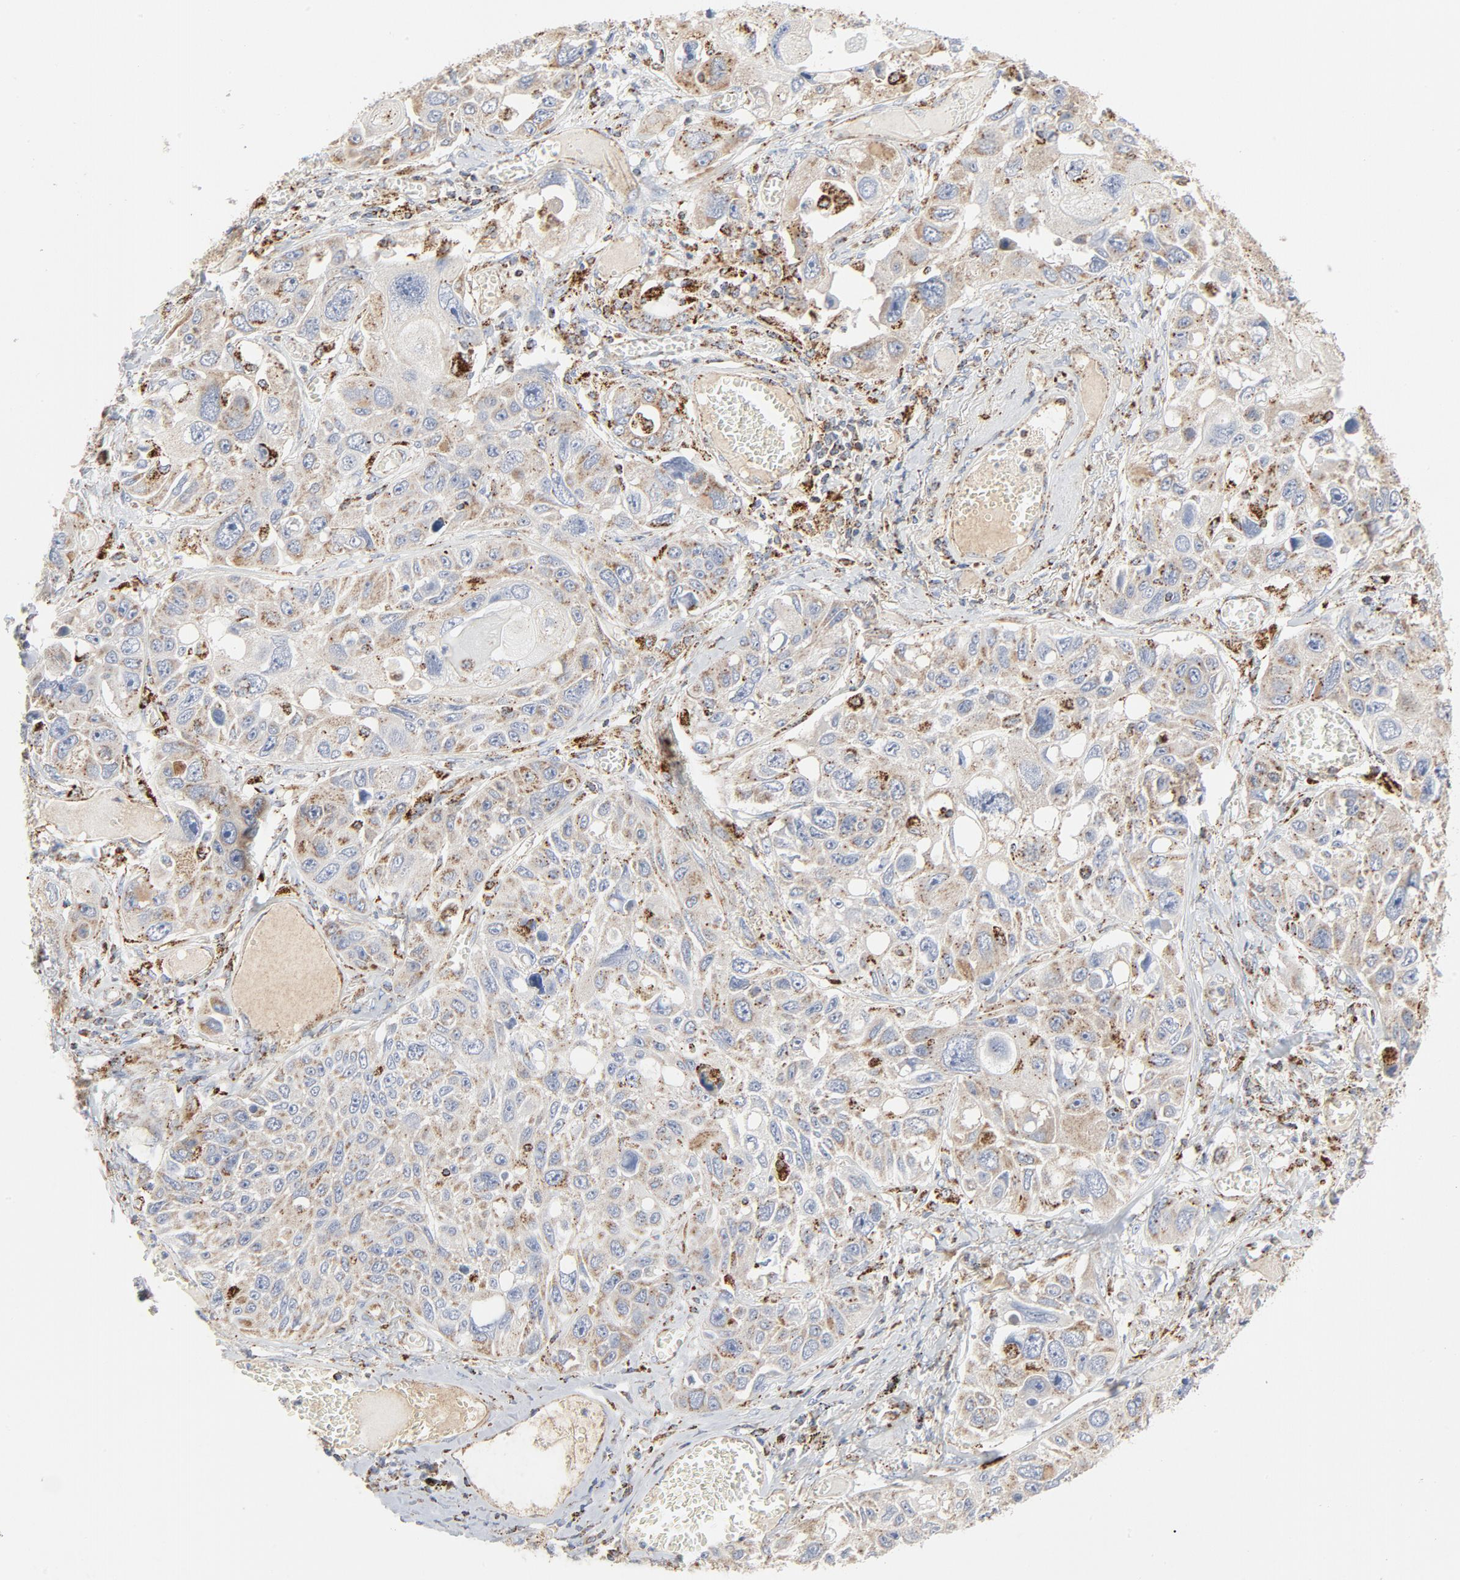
{"staining": {"intensity": "weak", "quantity": "25%-75%", "location": "cytoplasmic/membranous"}, "tissue": "lung cancer", "cell_type": "Tumor cells", "image_type": "cancer", "snomed": [{"axis": "morphology", "description": "Squamous cell carcinoma, NOS"}, {"axis": "topography", "description": "Lung"}], "caption": "Human lung cancer (squamous cell carcinoma) stained with a protein marker shows weak staining in tumor cells.", "gene": "SETD3", "patient": {"sex": "male", "age": 71}}